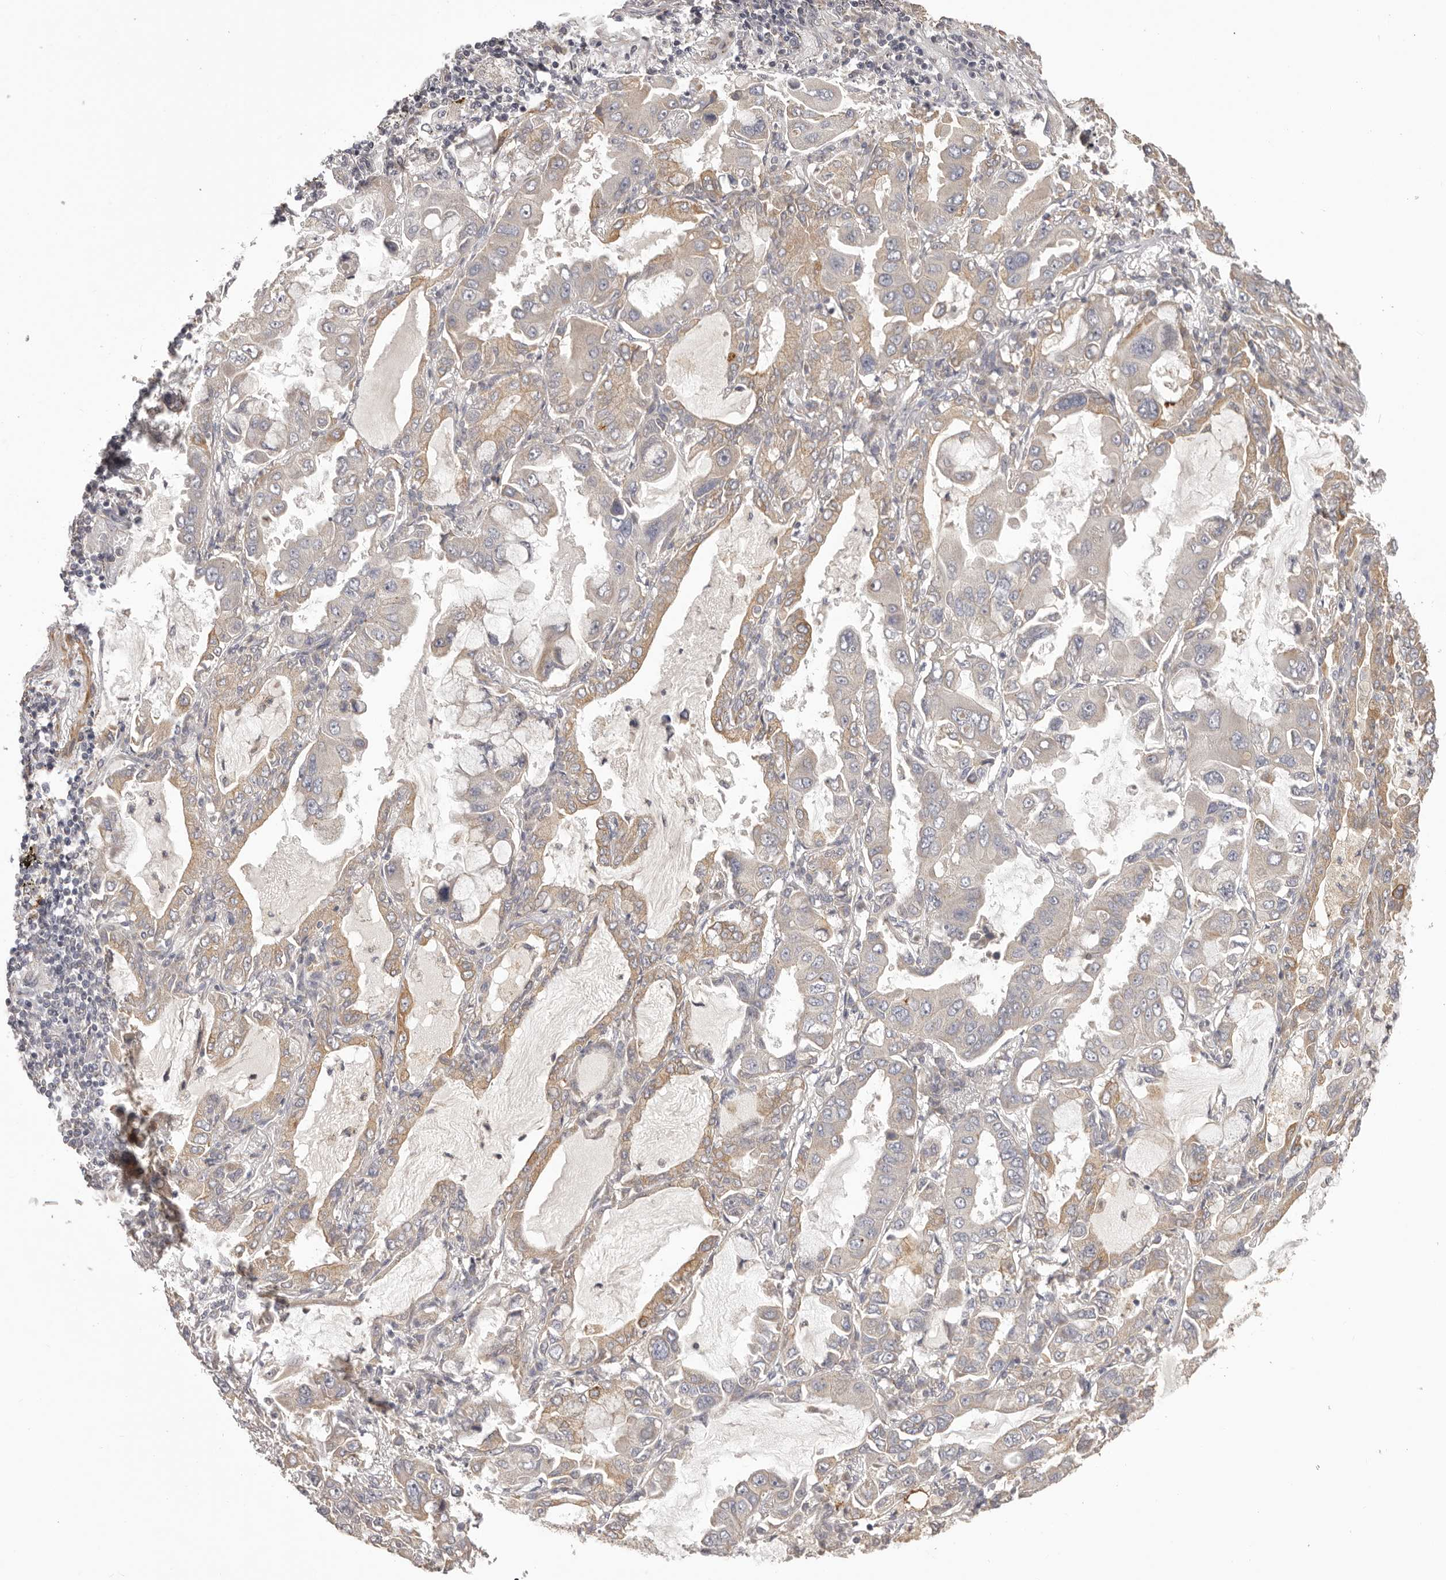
{"staining": {"intensity": "weak", "quantity": "25%-75%", "location": "cytoplasmic/membranous"}, "tissue": "lung cancer", "cell_type": "Tumor cells", "image_type": "cancer", "snomed": [{"axis": "morphology", "description": "Adenocarcinoma, NOS"}, {"axis": "topography", "description": "Lung"}], "caption": "Lung adenocarcinoma stained with a protein marker demonstrates weak staining in tumor cells.", "gene": "HRH1", "patient": {"sex": "male", "age": 64}}